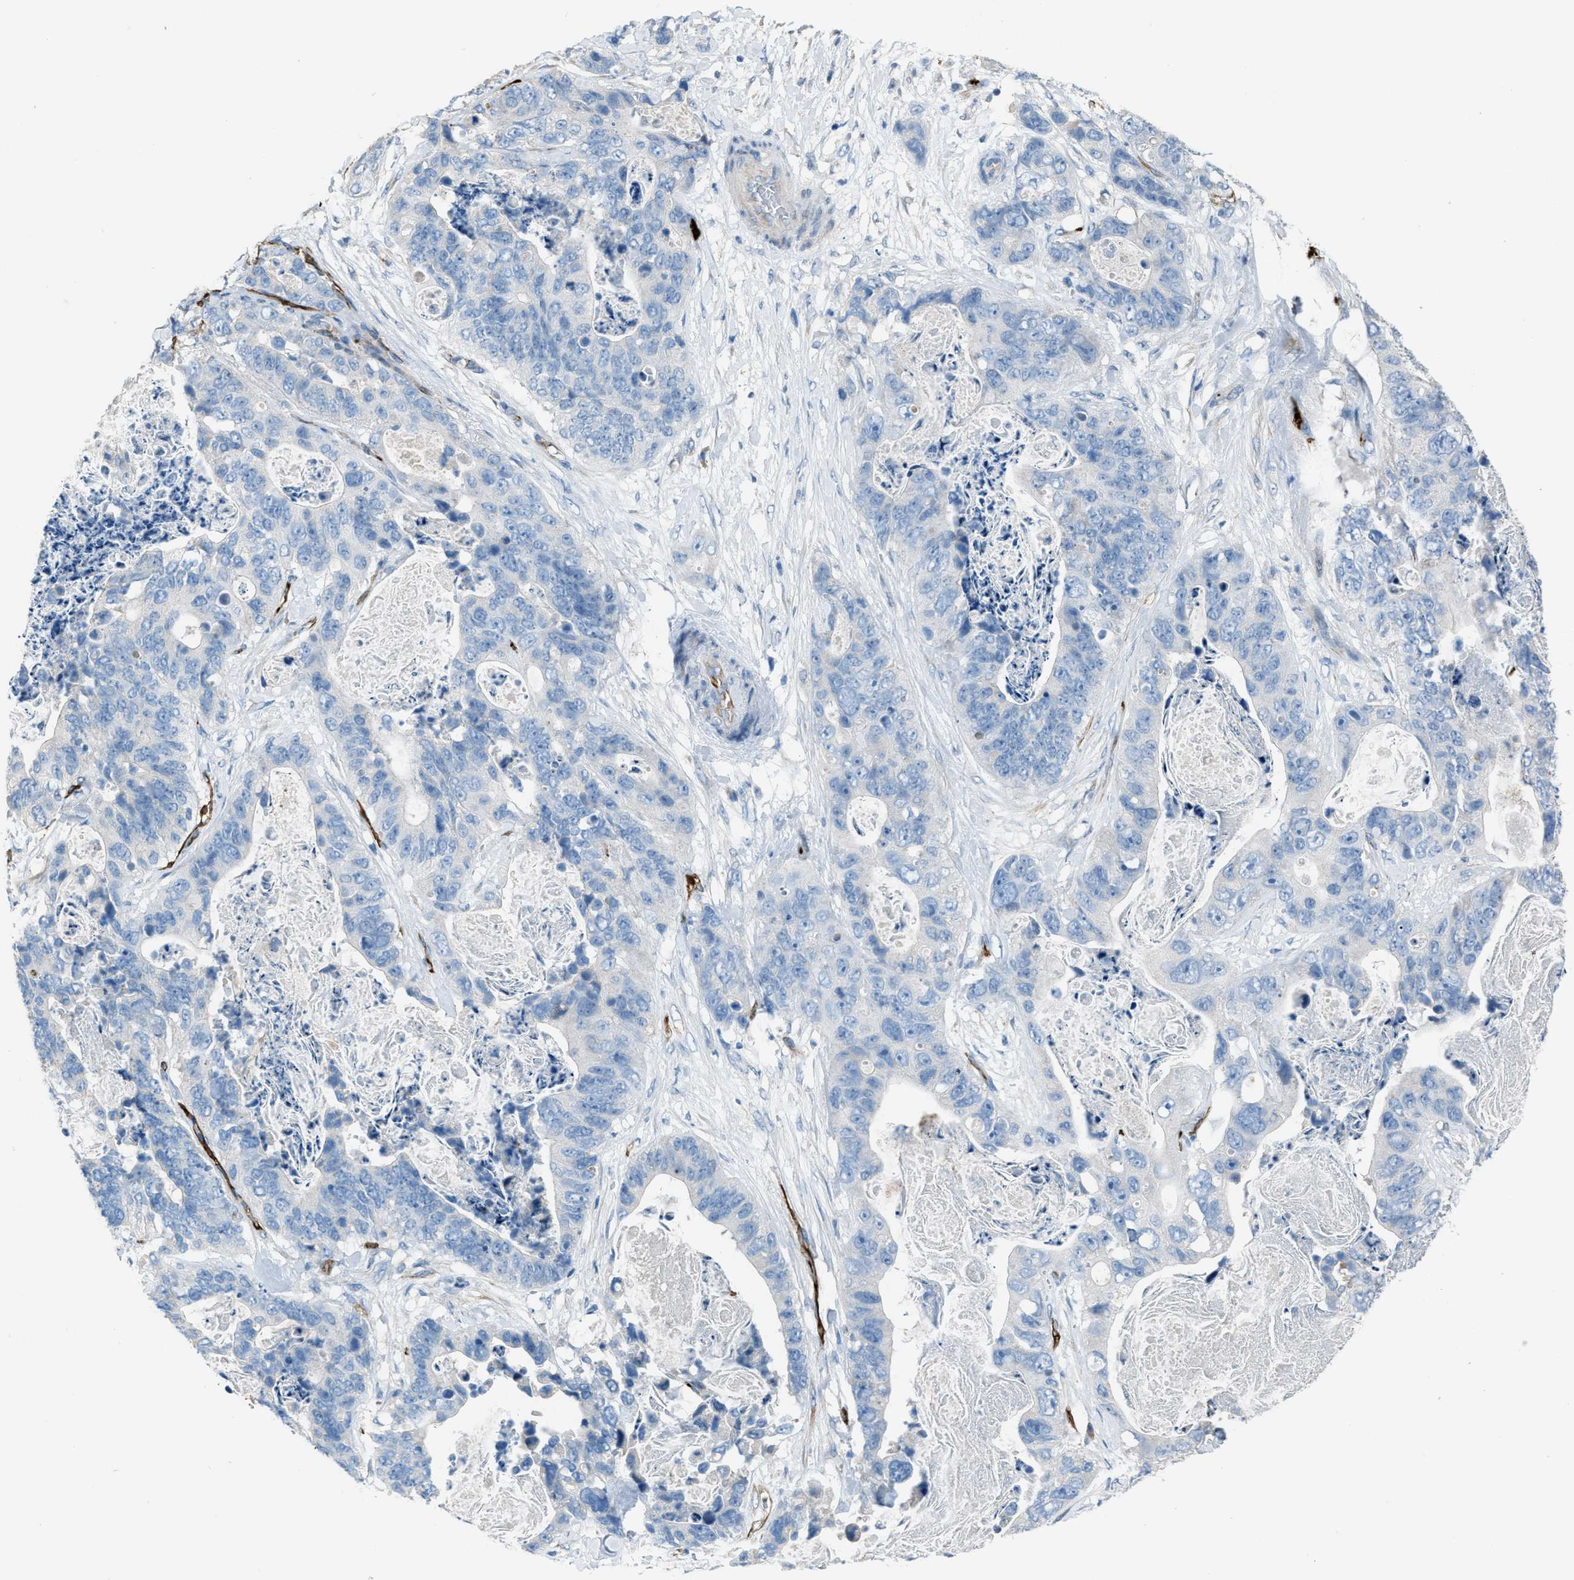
{"staining": {"intensity": "negative", "quantity": "none", "location": "none"}, "tissue": "stomach cancer", "cell_type": "Tumor cells", "image_type": "cancer", "snomed": [{"axis": "morphology", "description": "Adenocarcinoma, NOS"}, {"axis": "topography", "description": "Stomach"}], "caption": "IHC histopathology image of adenocarcinoma (stomach) stained for a protein (brown), which reveals no expression in tumor cells.", "gene": "SLC22A15", "patient": {"sex": "female", "age": 89}}